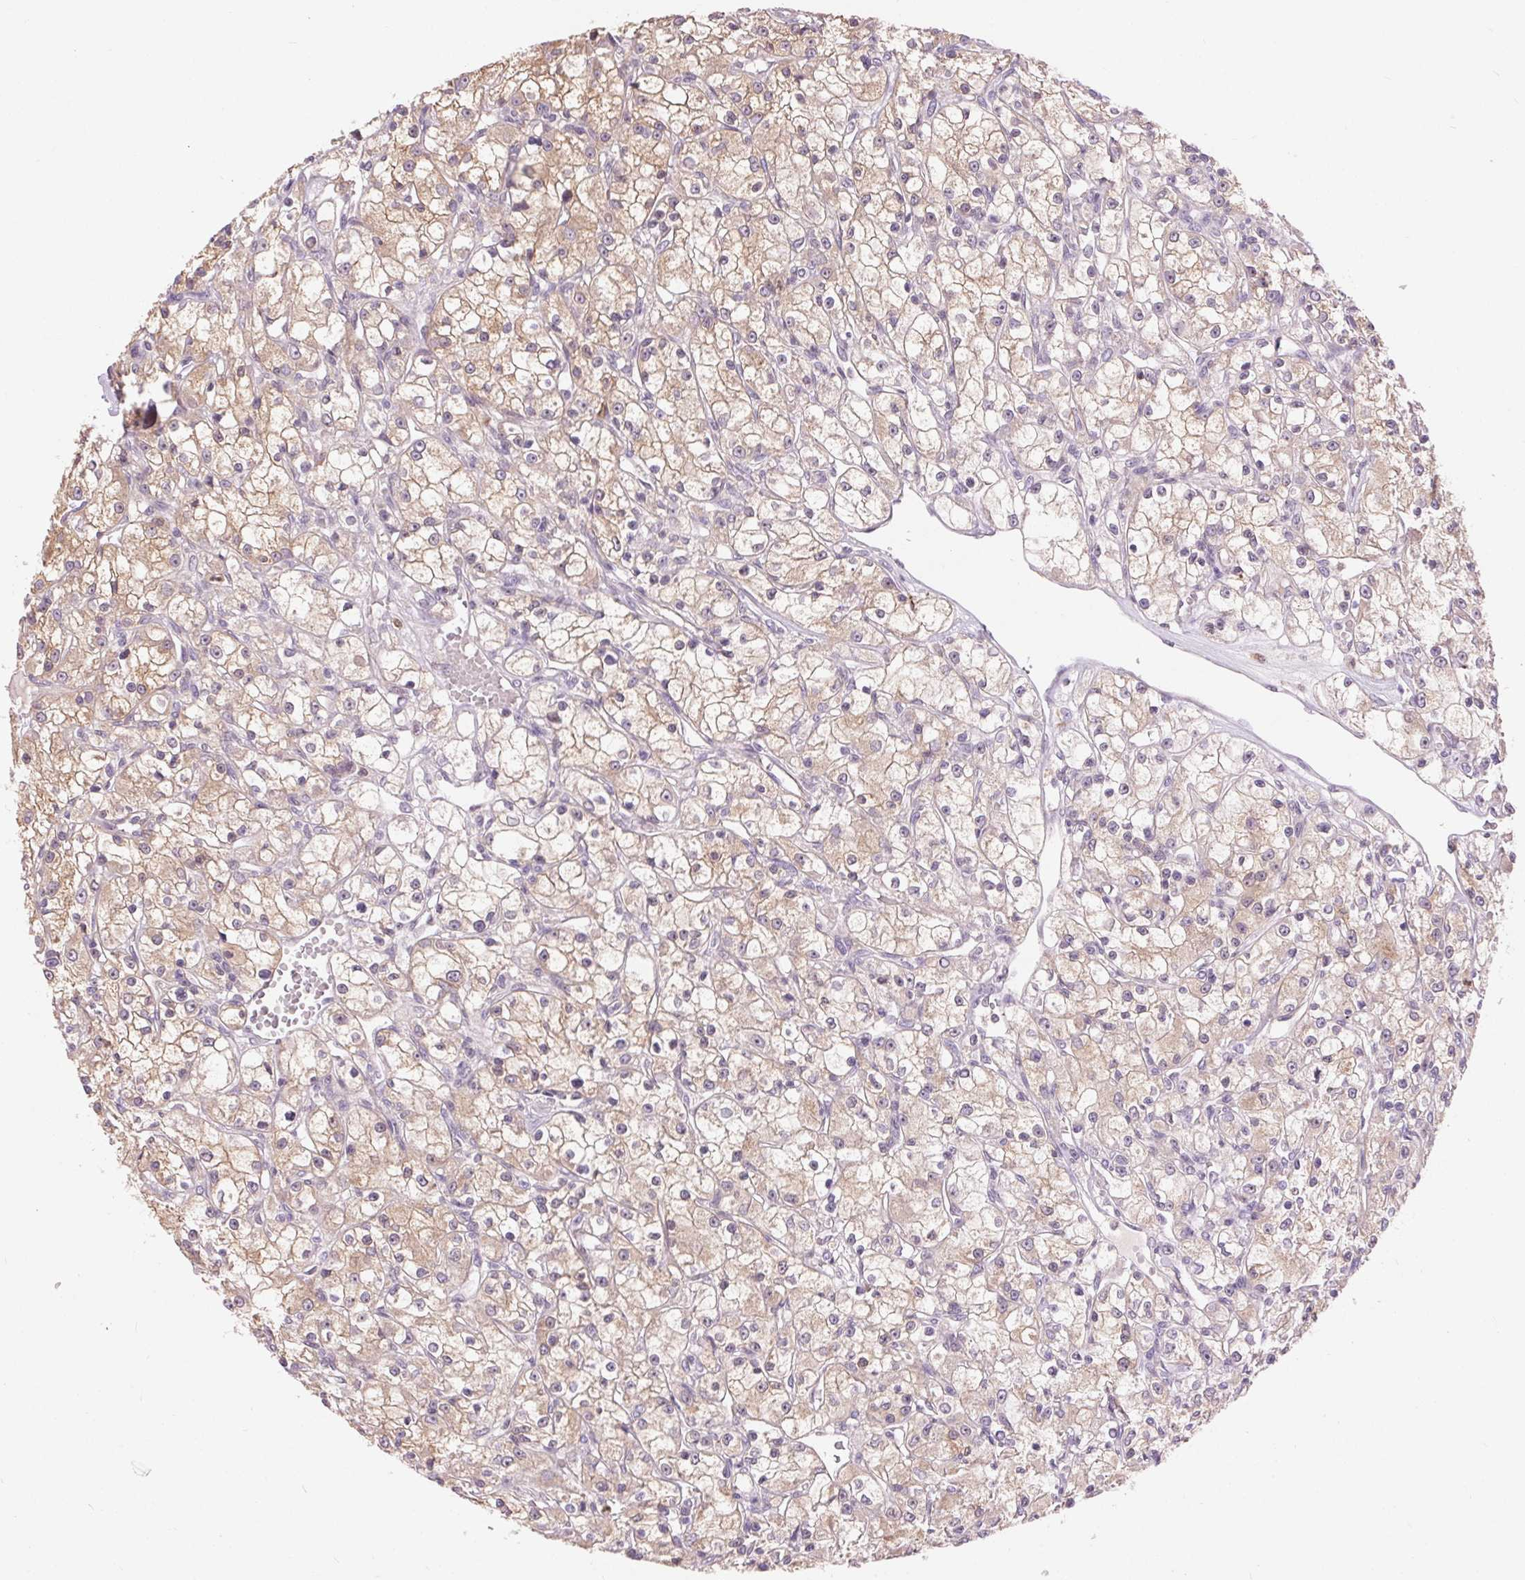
{"staining": {"intensity": "weak", "quantity": "25%-75%", "location": "cytoplasmic/membranous"}, "tissue": "renal cancer", "cell_type": "Tumor cells", "image_type": "cancer", "snomed": [{"axis": "morphology", "description": "Adenocarcinoma, NOS"}, {"axis": "topography", "description": "Kidney"}], "caption": "Weak cytoplasmic/membranous positivity is identified in about 25%-75% of tumor cells in adenocarcinoma (renal).", "gene": "RANBP3L", "patient": {"sex": "female", "age": 59}}